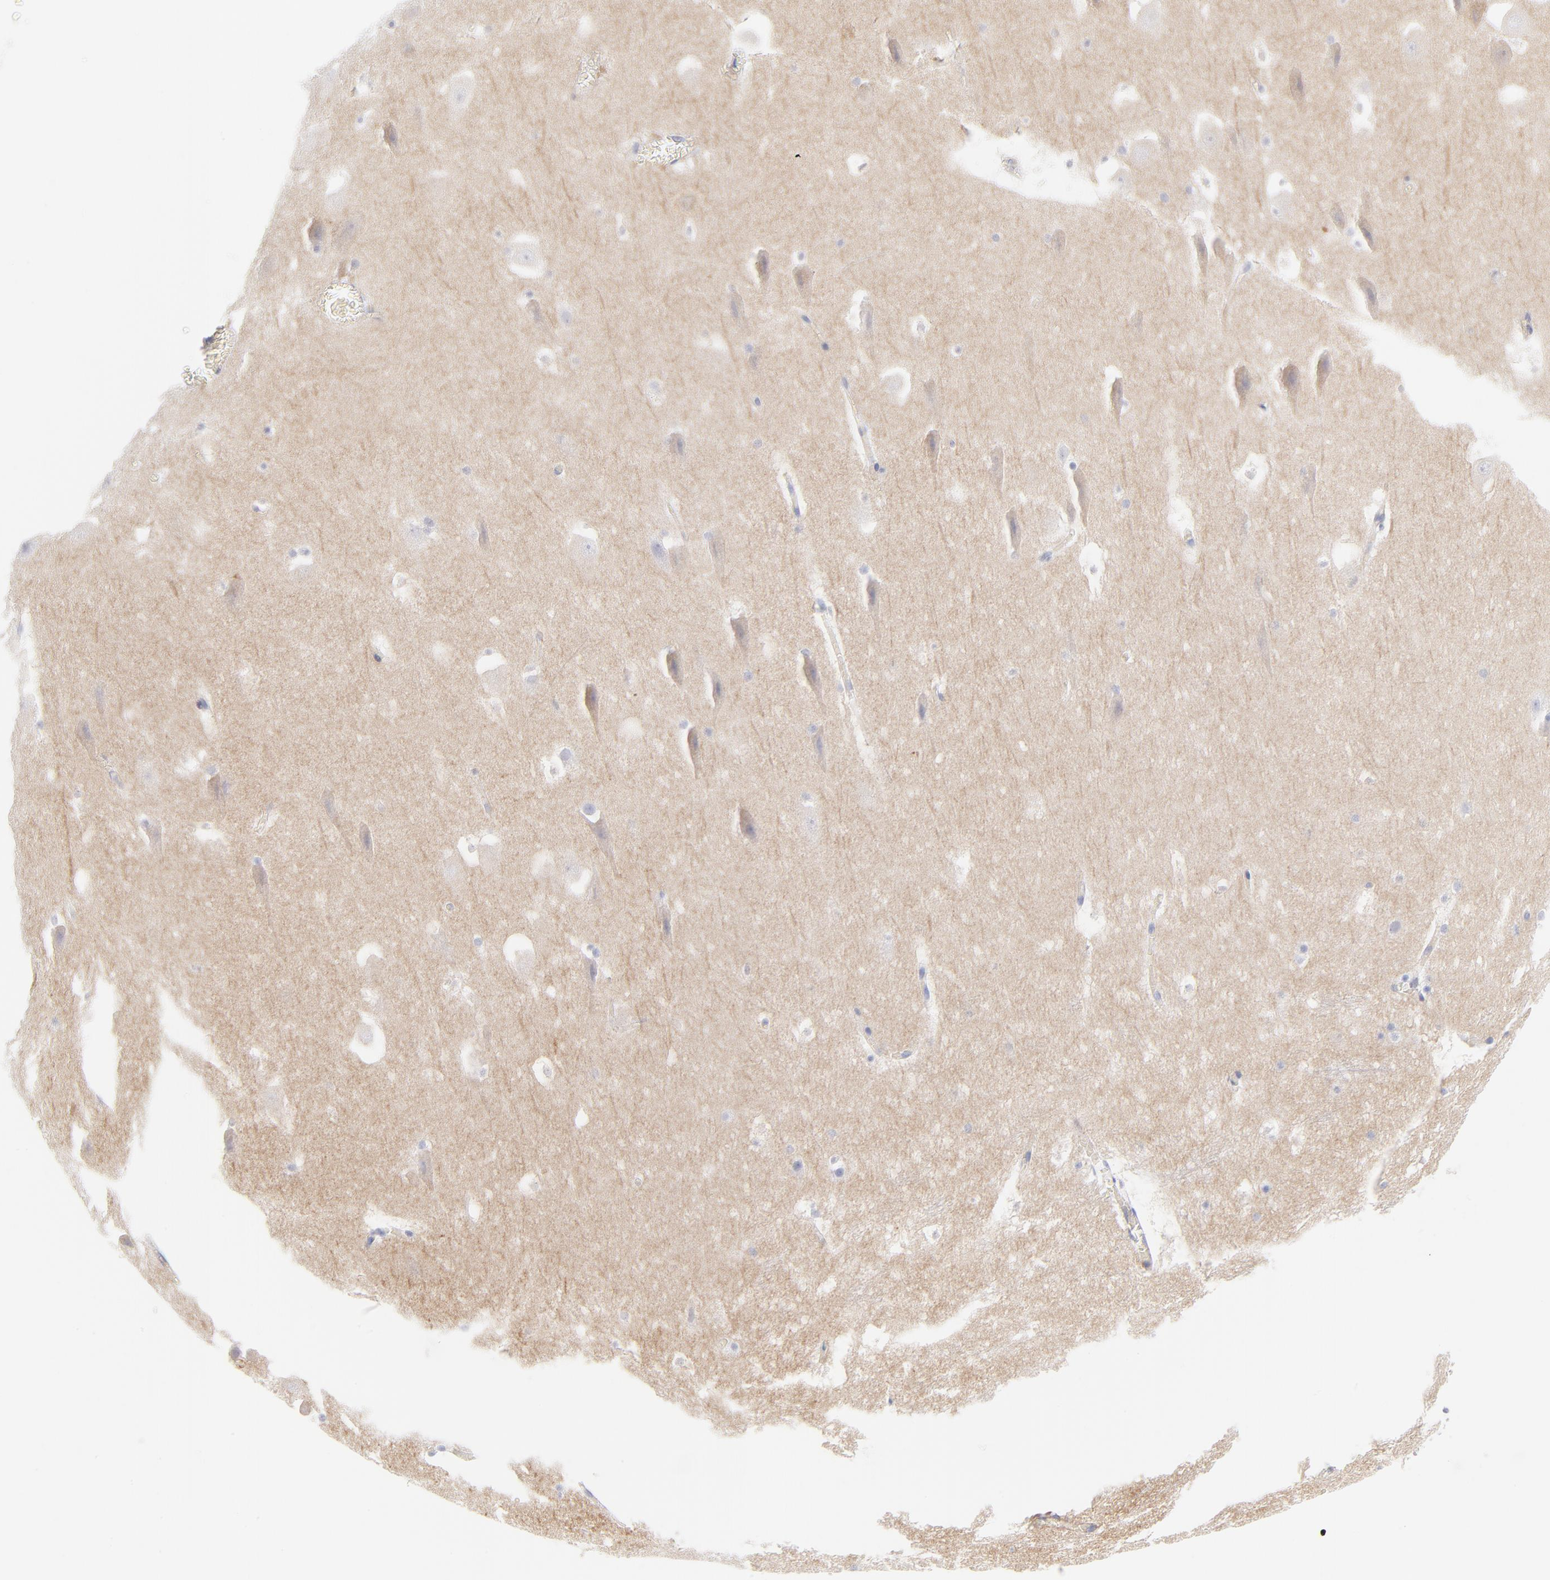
{"staining": {"intensity": "negative", "quantity": "none", "location": "none"}, "tissue": "hippocampus", "cell_type": "Glial cells", "image_type": "normal", "snomed": [{"axis": "morphology", "description": "Normal tissue, NOS"}, {"axis": "topography", "description": "Hippocampus"}], "caption": "DAB (3,3'-diaminobenzidine) immunohistochemical staining of unremarkable hippocampus shows no significant staining in glial cells.", "gene": "ACTA2", "patient": {"sex": "male", "age": 45}}